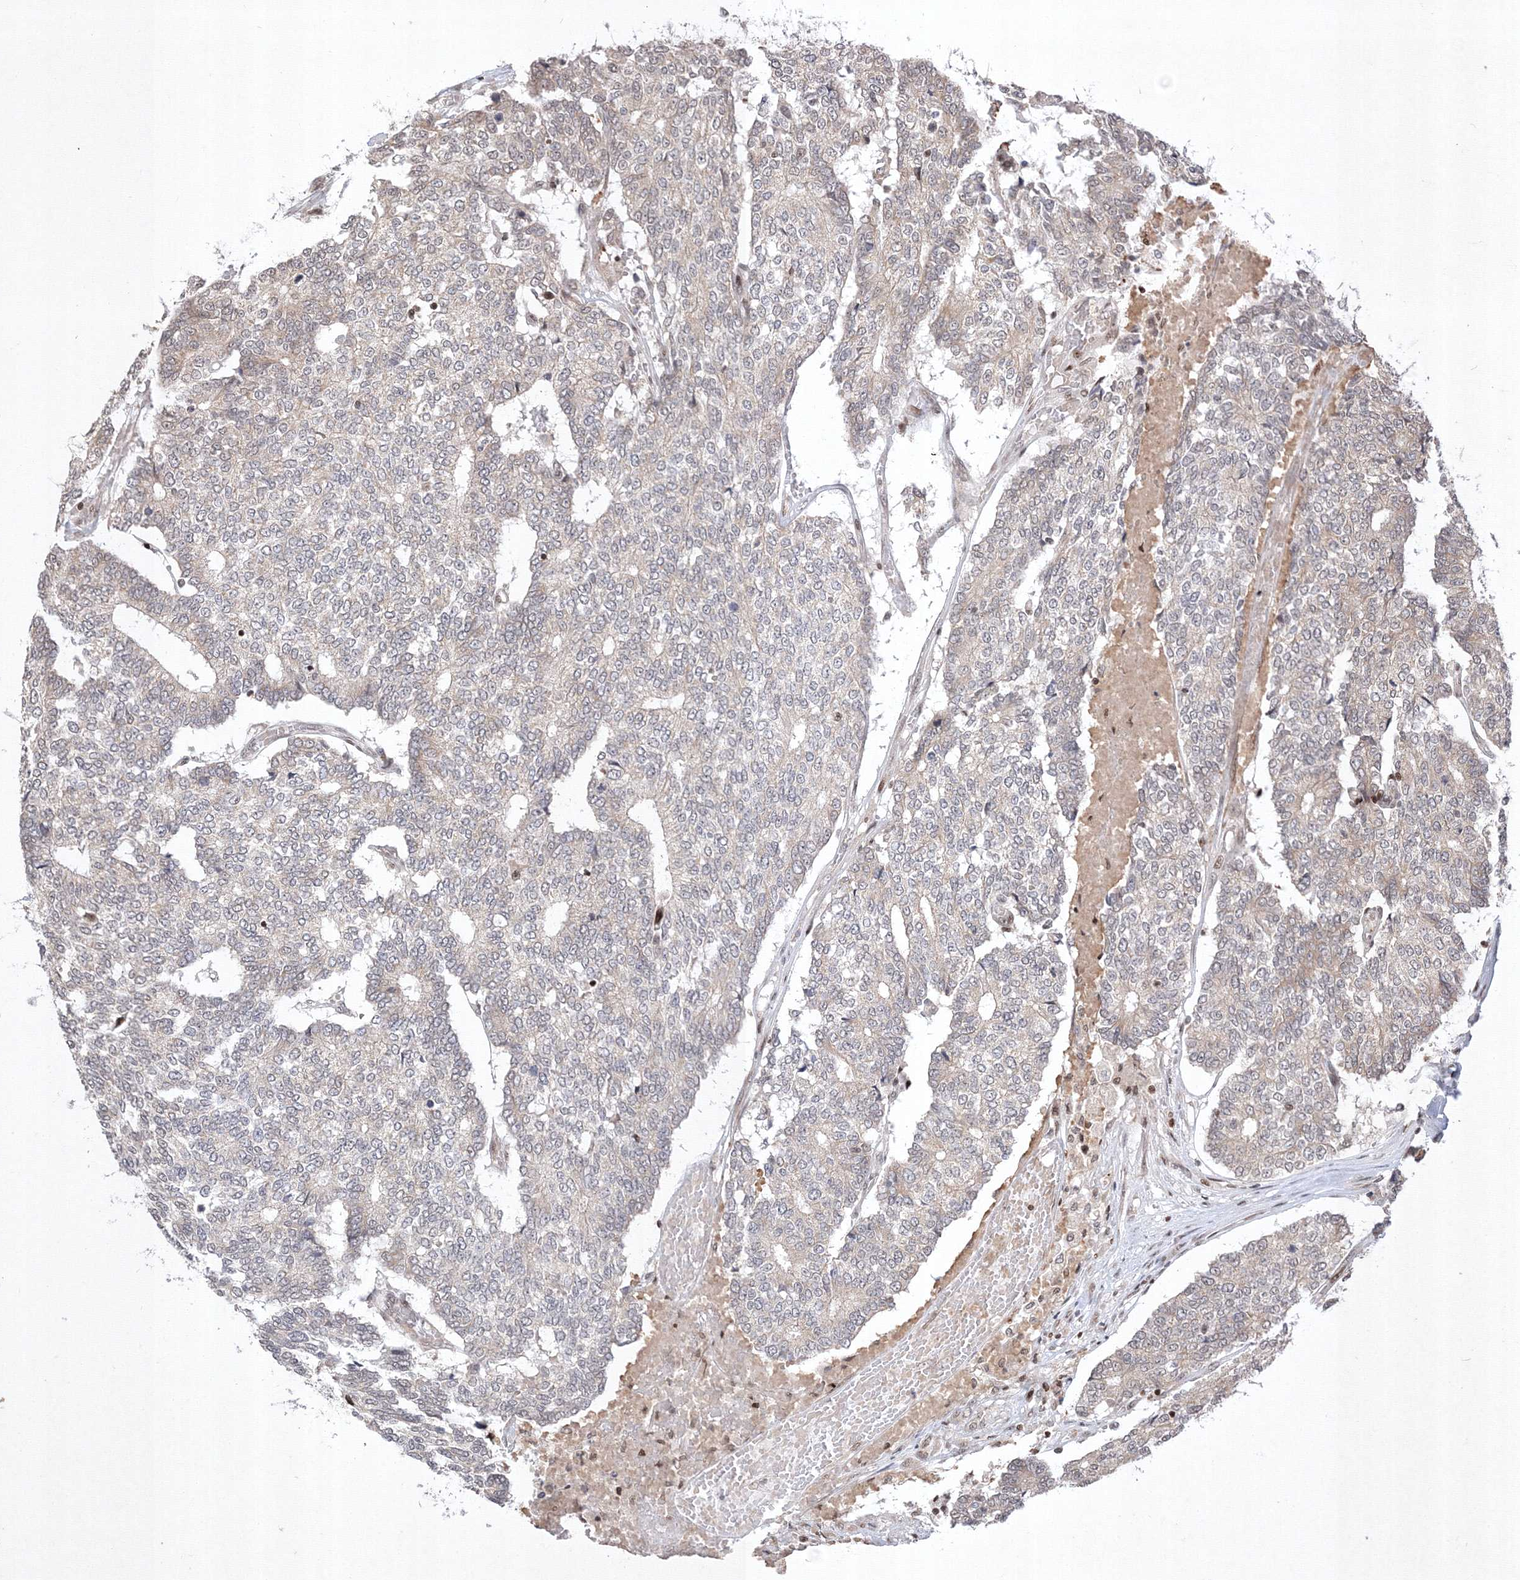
{"staining": {"intensity": "negative", "quantity": "none", "location": "none"}, "tissue": "prostate cancer", "cell_type": "Tumor cells", "image_type": "cancer", "snomed": [{"axis": "morphology", "description": "Normal tissue, NOS"}, {"axis": "morphology", "description": "Adenocarcinoma, High grade"}, {"axis": "topography", "description": "Prostate"}, {"axis": "topography", "description": "Seminal veicle"}], "caption": "Immunohistochemistry of human prostate adenocarcinoma (high-grade) displays no expression in tumor cells.", "gene": "TAB1", "patient": {"sex": "male", "age": 55}}